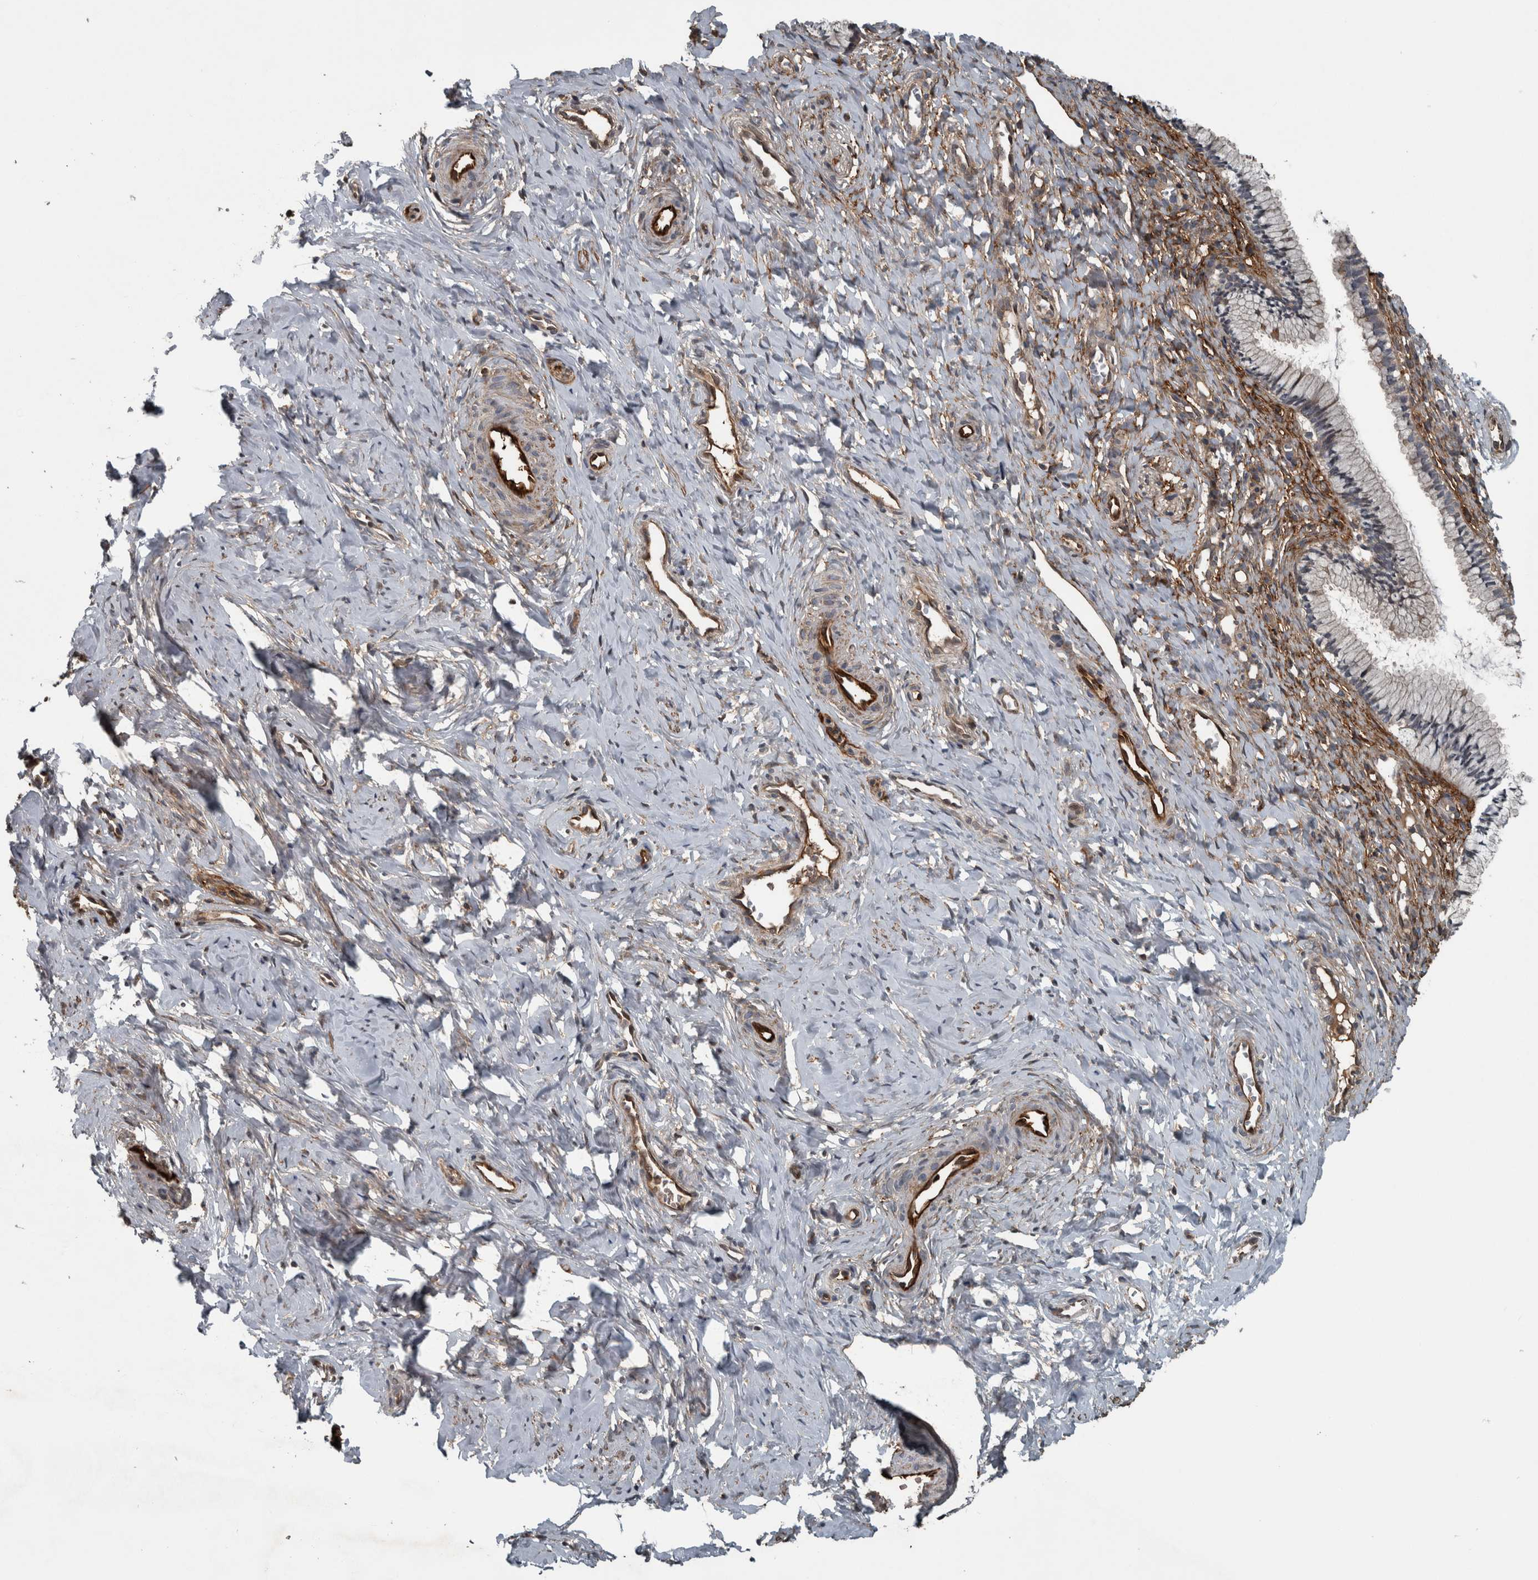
{"staining": {"intensity": "negative", "quantity": "none", "location": "none"}, "tissue": "cervix", "cell_type": "Glandular cells", "image_type": "normal", "snomed": [{"axis": "morphology", "description": "Normal tissue, NOS"}, {"axis": "topography", "description": "Cervix"}], "caption": "Glandular cells are negative for brown protein staining in unremarkable cervix. (Brightfield microscopy of DAB immunohistochemistry at high magnification).", "gene": "EXOC8", "patient": {"sex": "female", "age": 27}}